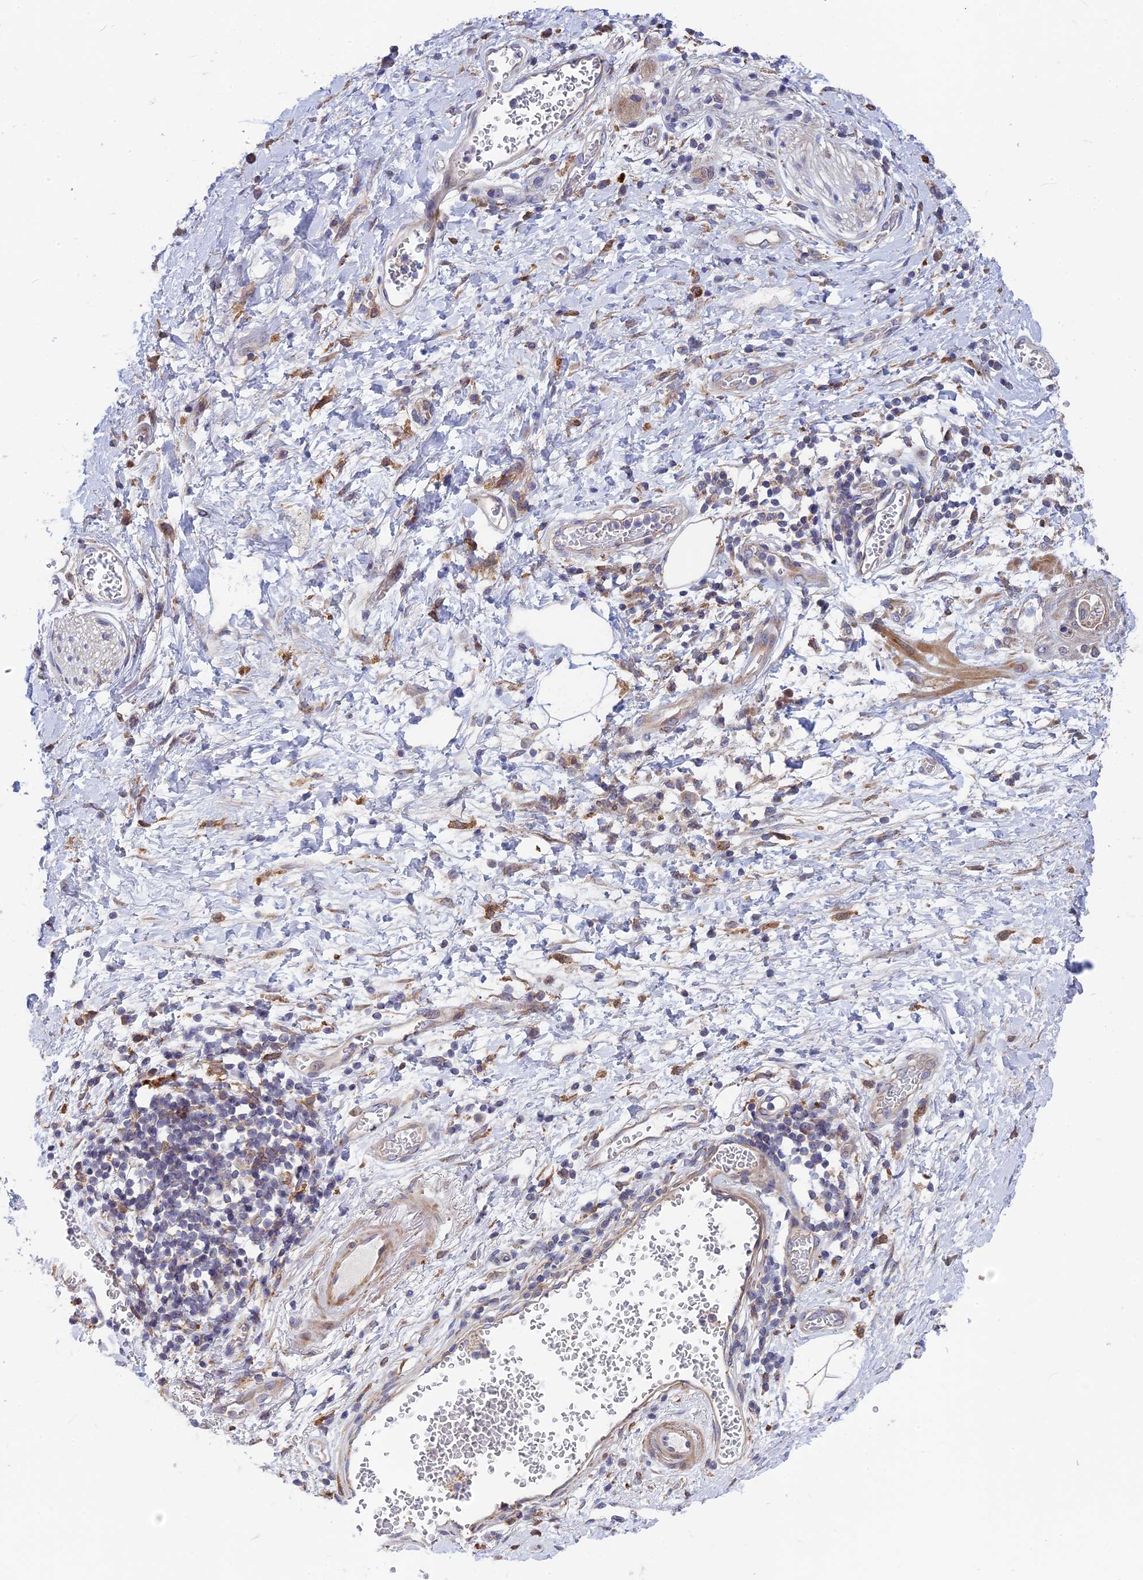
{"staining": {"intensity": "negative", "quantity": "none", "location": "none"}, "tissue": "adipose tissue", "cell_type": "Adipocytes", "image_type": "normal", "snomed": [{"axis": "morphology", "description": "Normal tissue, NOS"}, {"axis": "morphology", "description": "Adenocarcinoma, NOS"}, {"axis": "topography", "description": "Duodenum"}, {"axis": "topography", "description": "Peripheral nerve tissue"}], "caption": "High magnification brightfield microscopy of benign adipose tissue stained with DAB (brown) and counterstained with hematoxylin (blue): adipocytes show no significant expression. (Brightfield microscopy of DAB (3,3'-diaminobenzidine) immunohistochemistry at high magnification).", "gene": "BLTP2", "patient": {"sex": "female", "age": 60}}